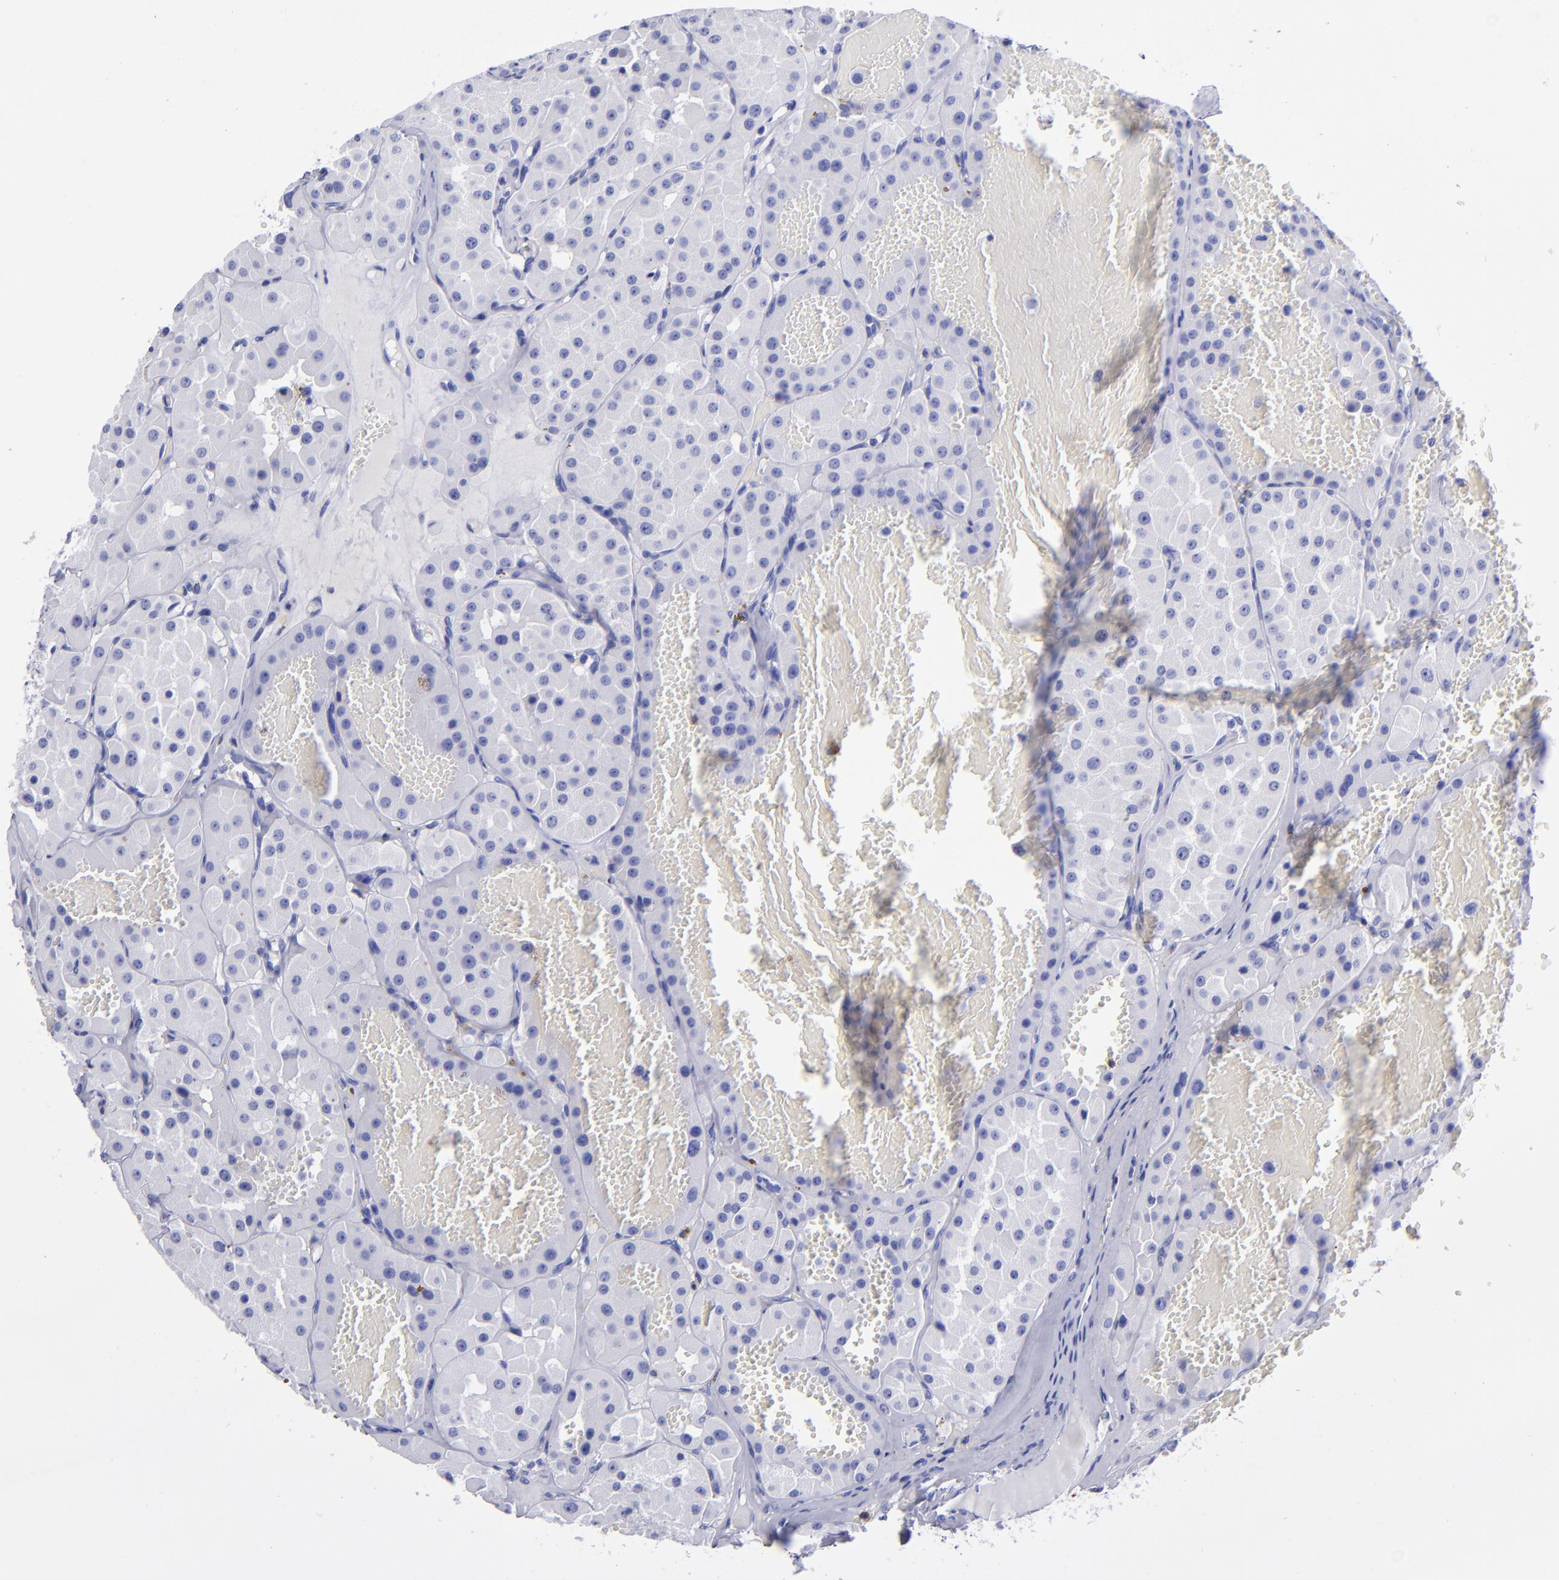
{"staining": {"intensity": "negative", "quantity": "none", "location": "none"}, "tissue": "renal cancer", "cell_type": "Tumor cells", "image_type": "cancer", "snomed": [{"axis": "morphology", "description": "Adenocarcinoma, uncertain malignant potential"}, {"axis": "topography", "description": "Kidney"}], "caption": "This micrograph is of renal adenocarcinoma,  uncertain malignant potential stained with immunohistochemistry to label a protein in brown with the nuclei are counter-stained blue. There is no positivity in tumor cells.", "gene": "CD6", "patient": {"sex": "male", "age": 63}}